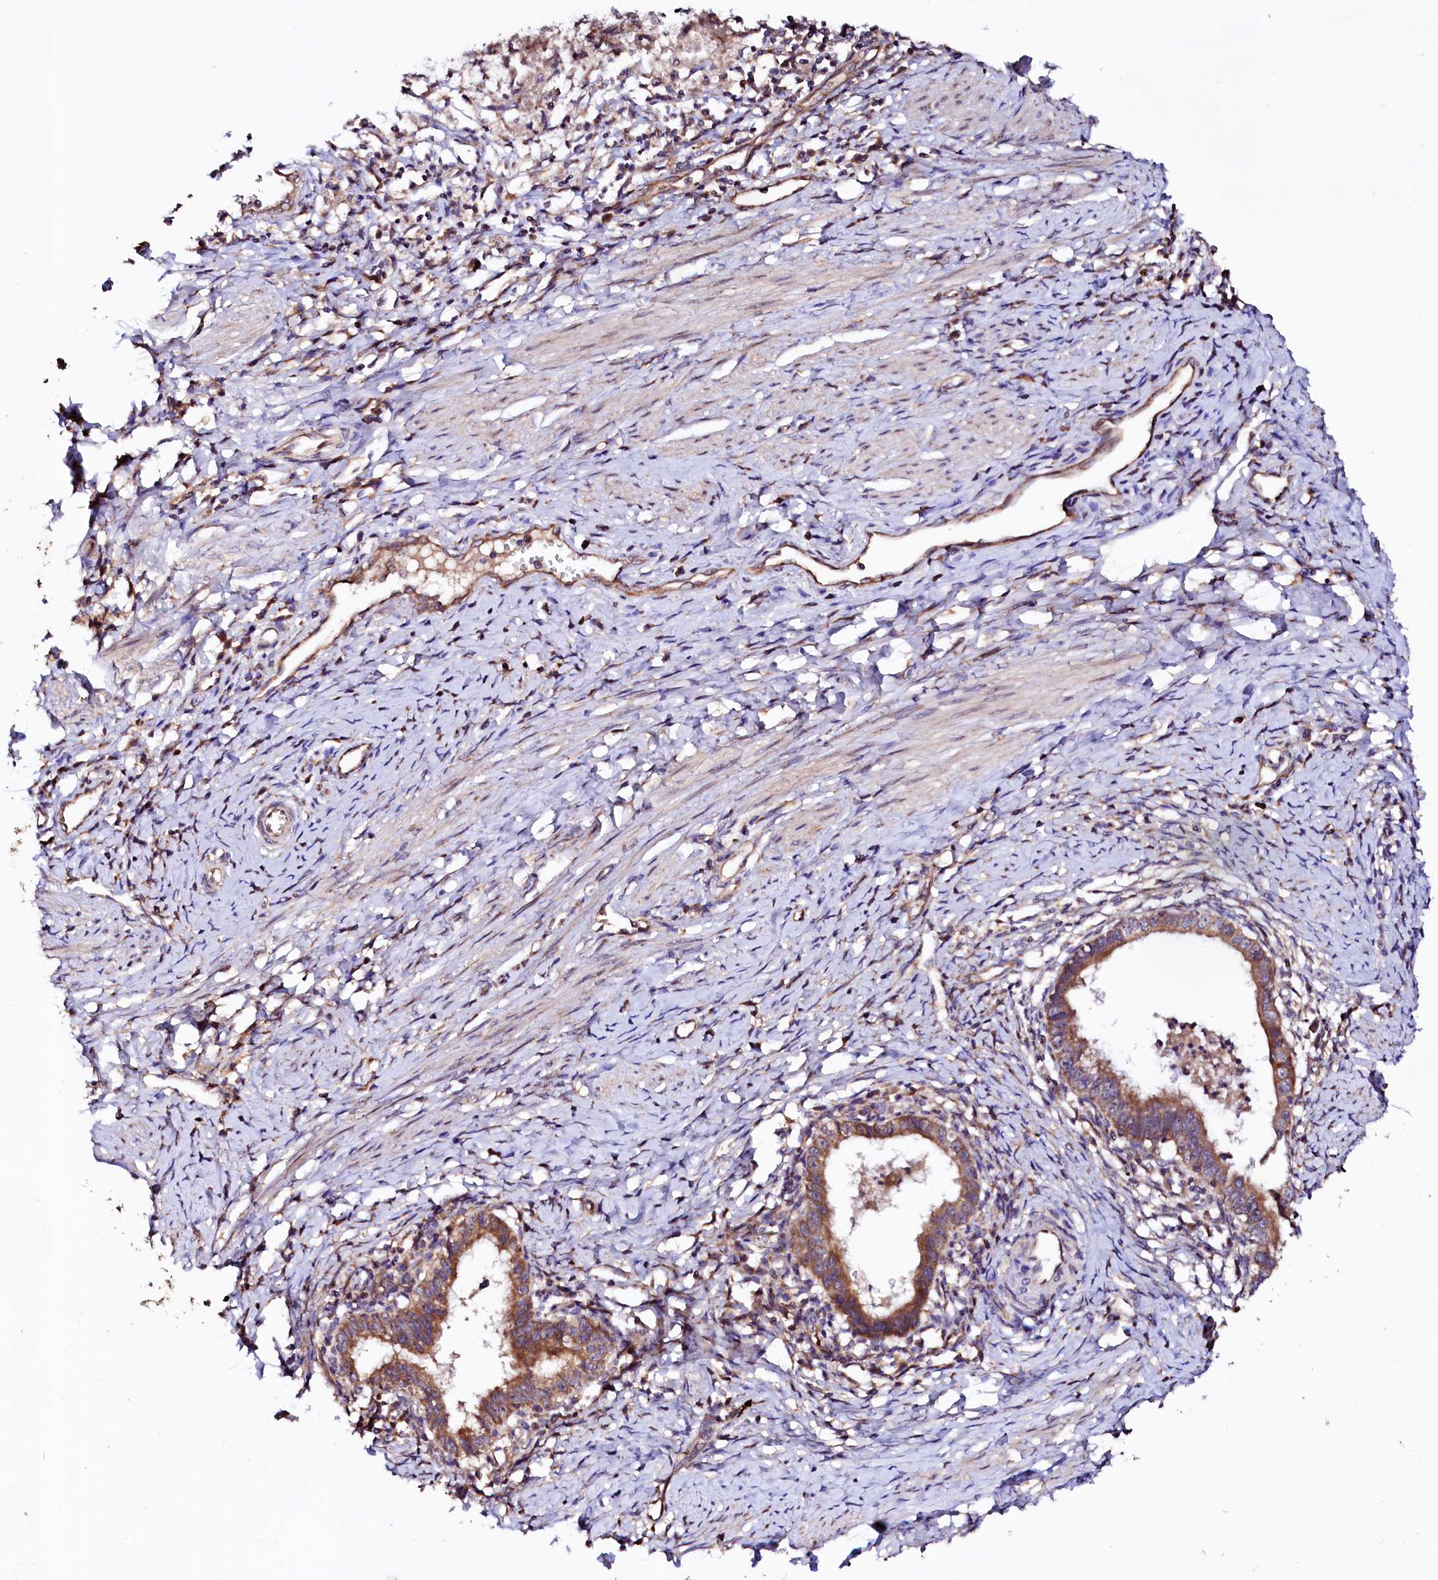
{"staining": {"intensity": "moderate", "quantity": ">75%", "location": "cytoplasmic/membranous"}, "tissue": "cervical cancer", "cell_type": "Tumor cells", "image_type": "cancer", "snomed": [{"axis": "morphology", "description": "Adenocarcinoma, NOS"}, {"axis": "topography", "description": "Cervix"}], "caption": "Immunohistochemical staining of adenocarcinoma (cervical) demonstrates moderate cytoplasmic/membranous protein staining in about >75% of tumor cells.", "gene": "UBE3C", "patient": {"sex": "female", "age": 36}}